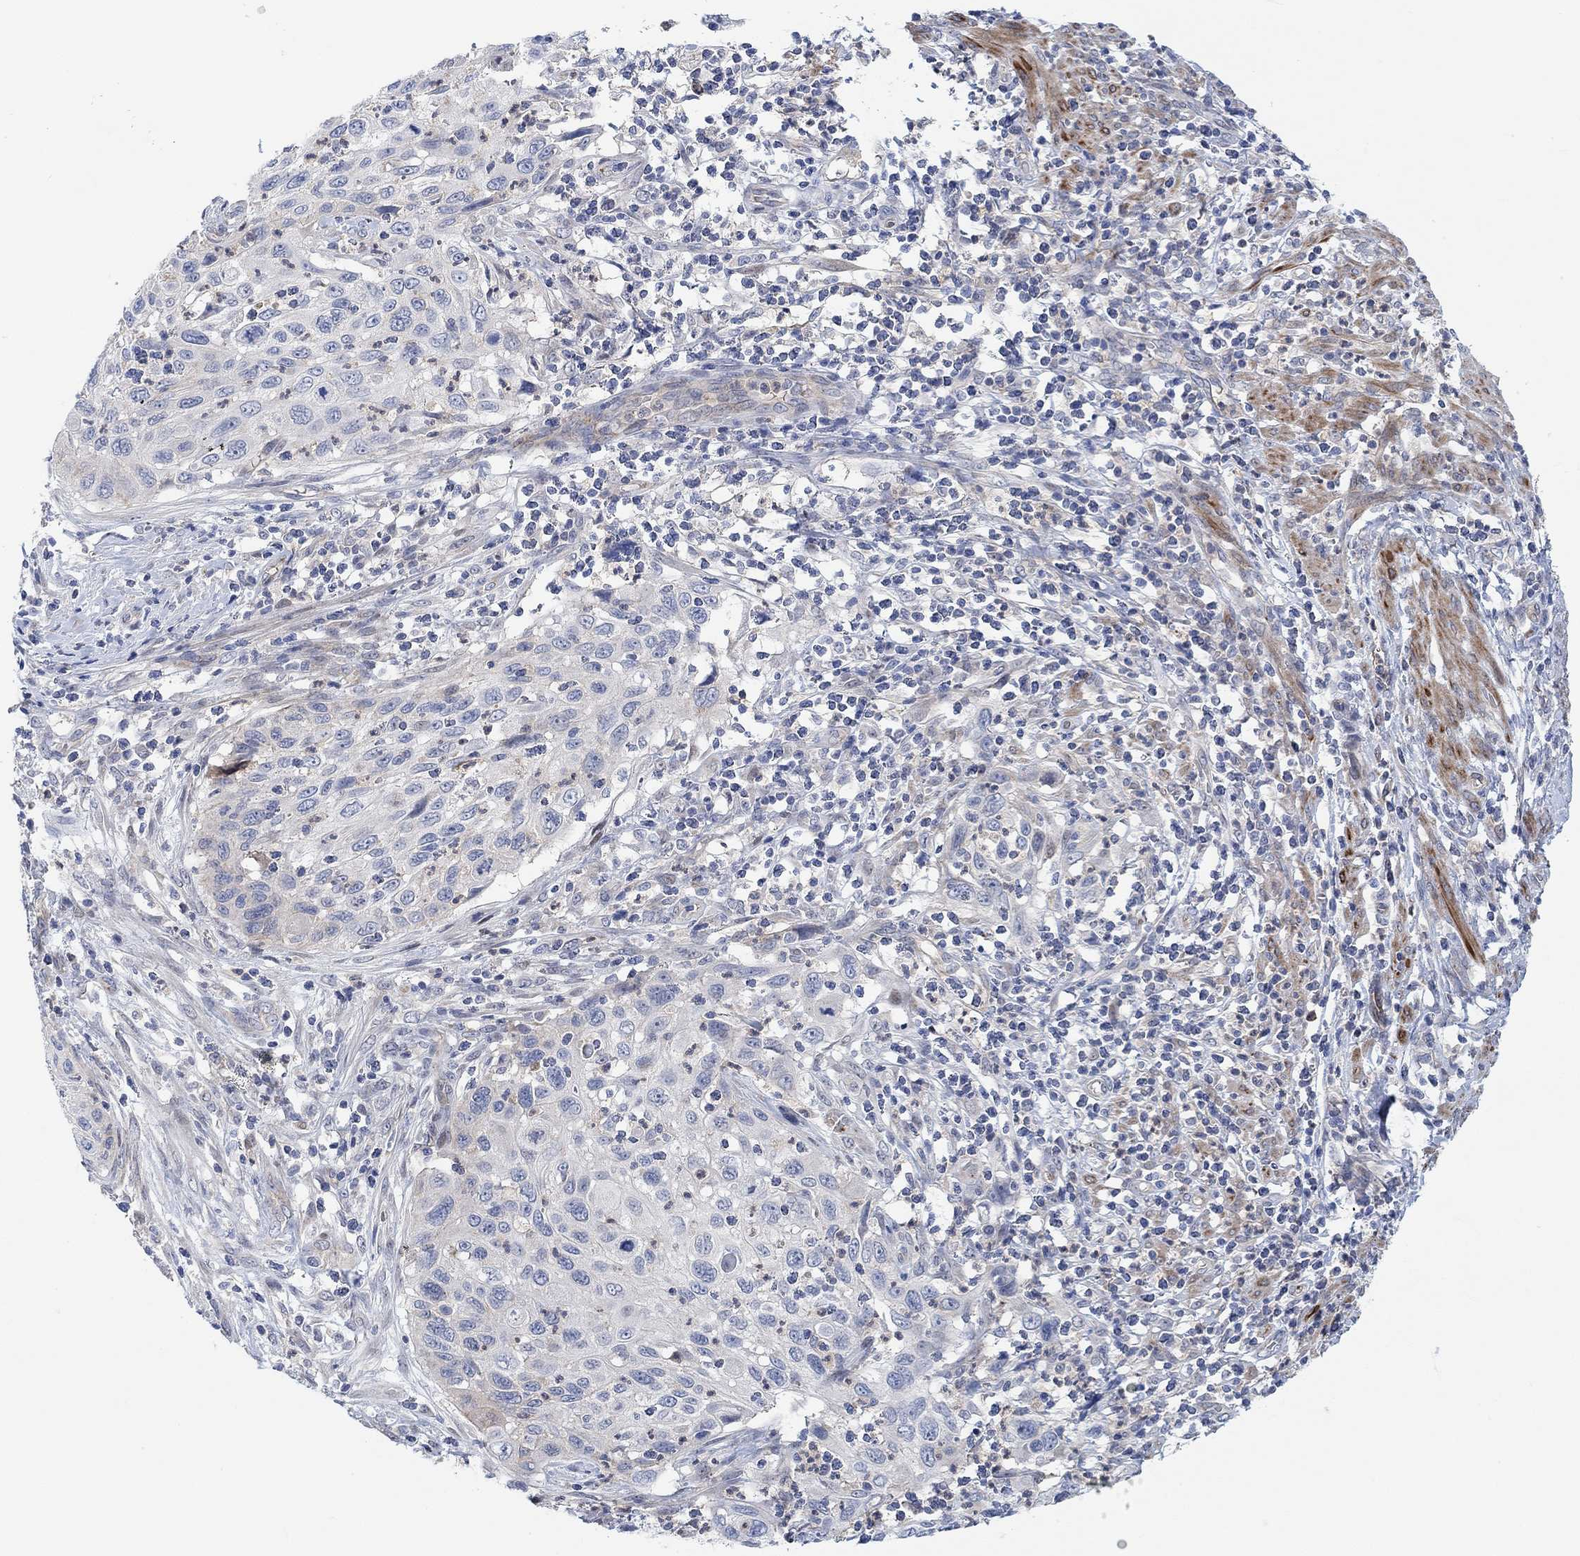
{"staining": {"intensity": "negative", "quantity": "none", "location": "none"}, "tissue": "cervical cancer", "cell_type": "Tumor cells", "image_type": "cancer", "snomed": [{"axis": "morphology", "description": "Squamous cell carcinoma, NOS"}, {"axis": "topography", "description": "Cervix"}], "caption": "DAB immunohistochemical staining of cervical squamous cell carcinoma shows no significant staining in tumor cells.", "gene": "PMFBP1", "patient": {"sex": "female", "age": 70}}